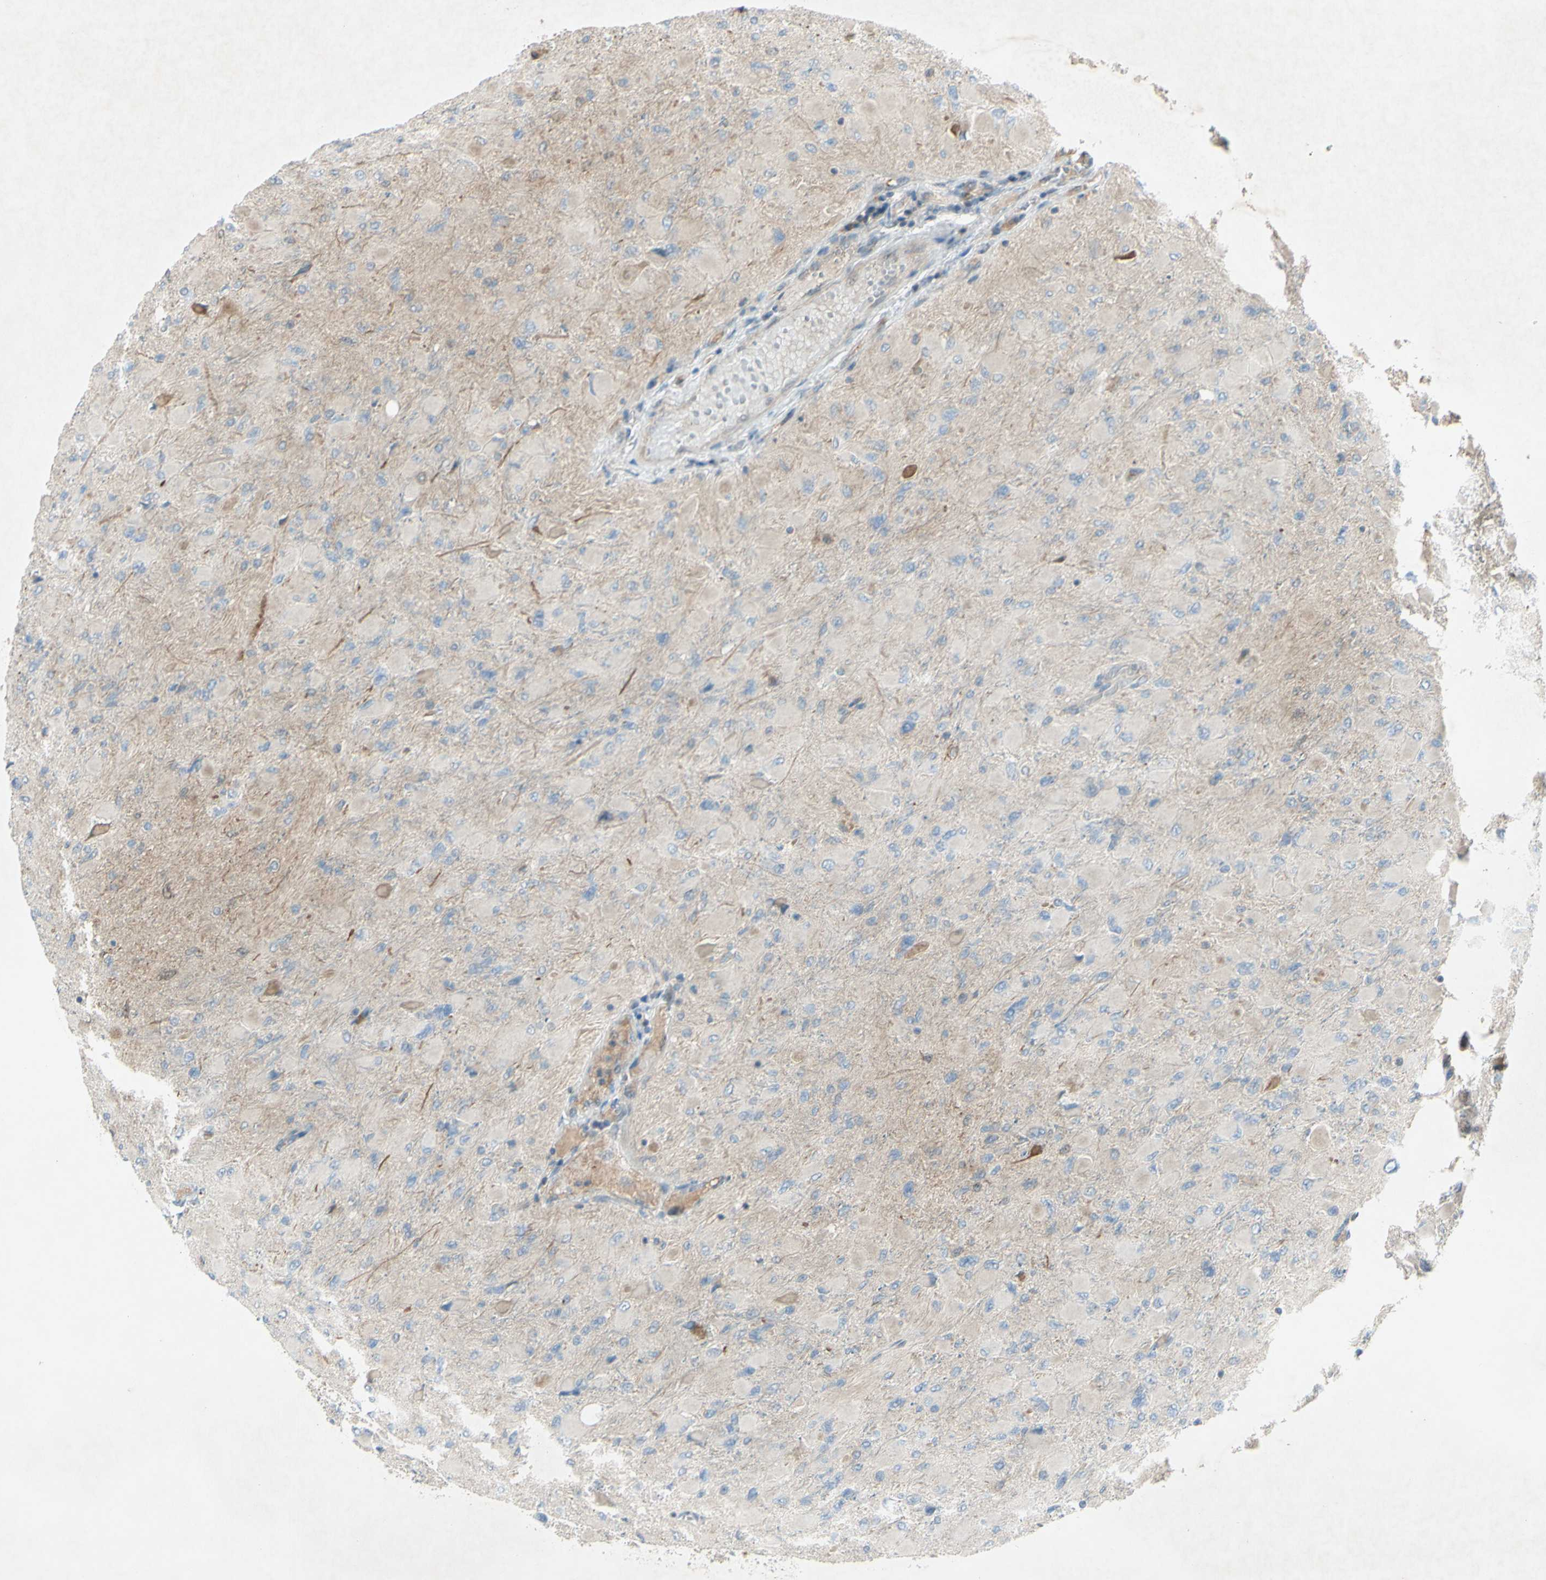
{"staining": {"intensity": "weak", "quantity": "<25%", "location": "cytoplasmic/membranous"}, "tissue": "glioma", "cell_type": "Tumor cells", "image_type": "cancer", "snomed": [{"axis": "morphology", "description": "Glioma, malignant, High grade"}, {"axis": "topography", "description": "Cerebral cortex"}], "caption": "DAB (3,3'-diaminobenzidine) immunohistochemical staining of human malignant glioma (high-grade) shows no significant expression in tumor cells.", "gene": "C1orf159", "patient": {"sex": "female", "age": 36}}